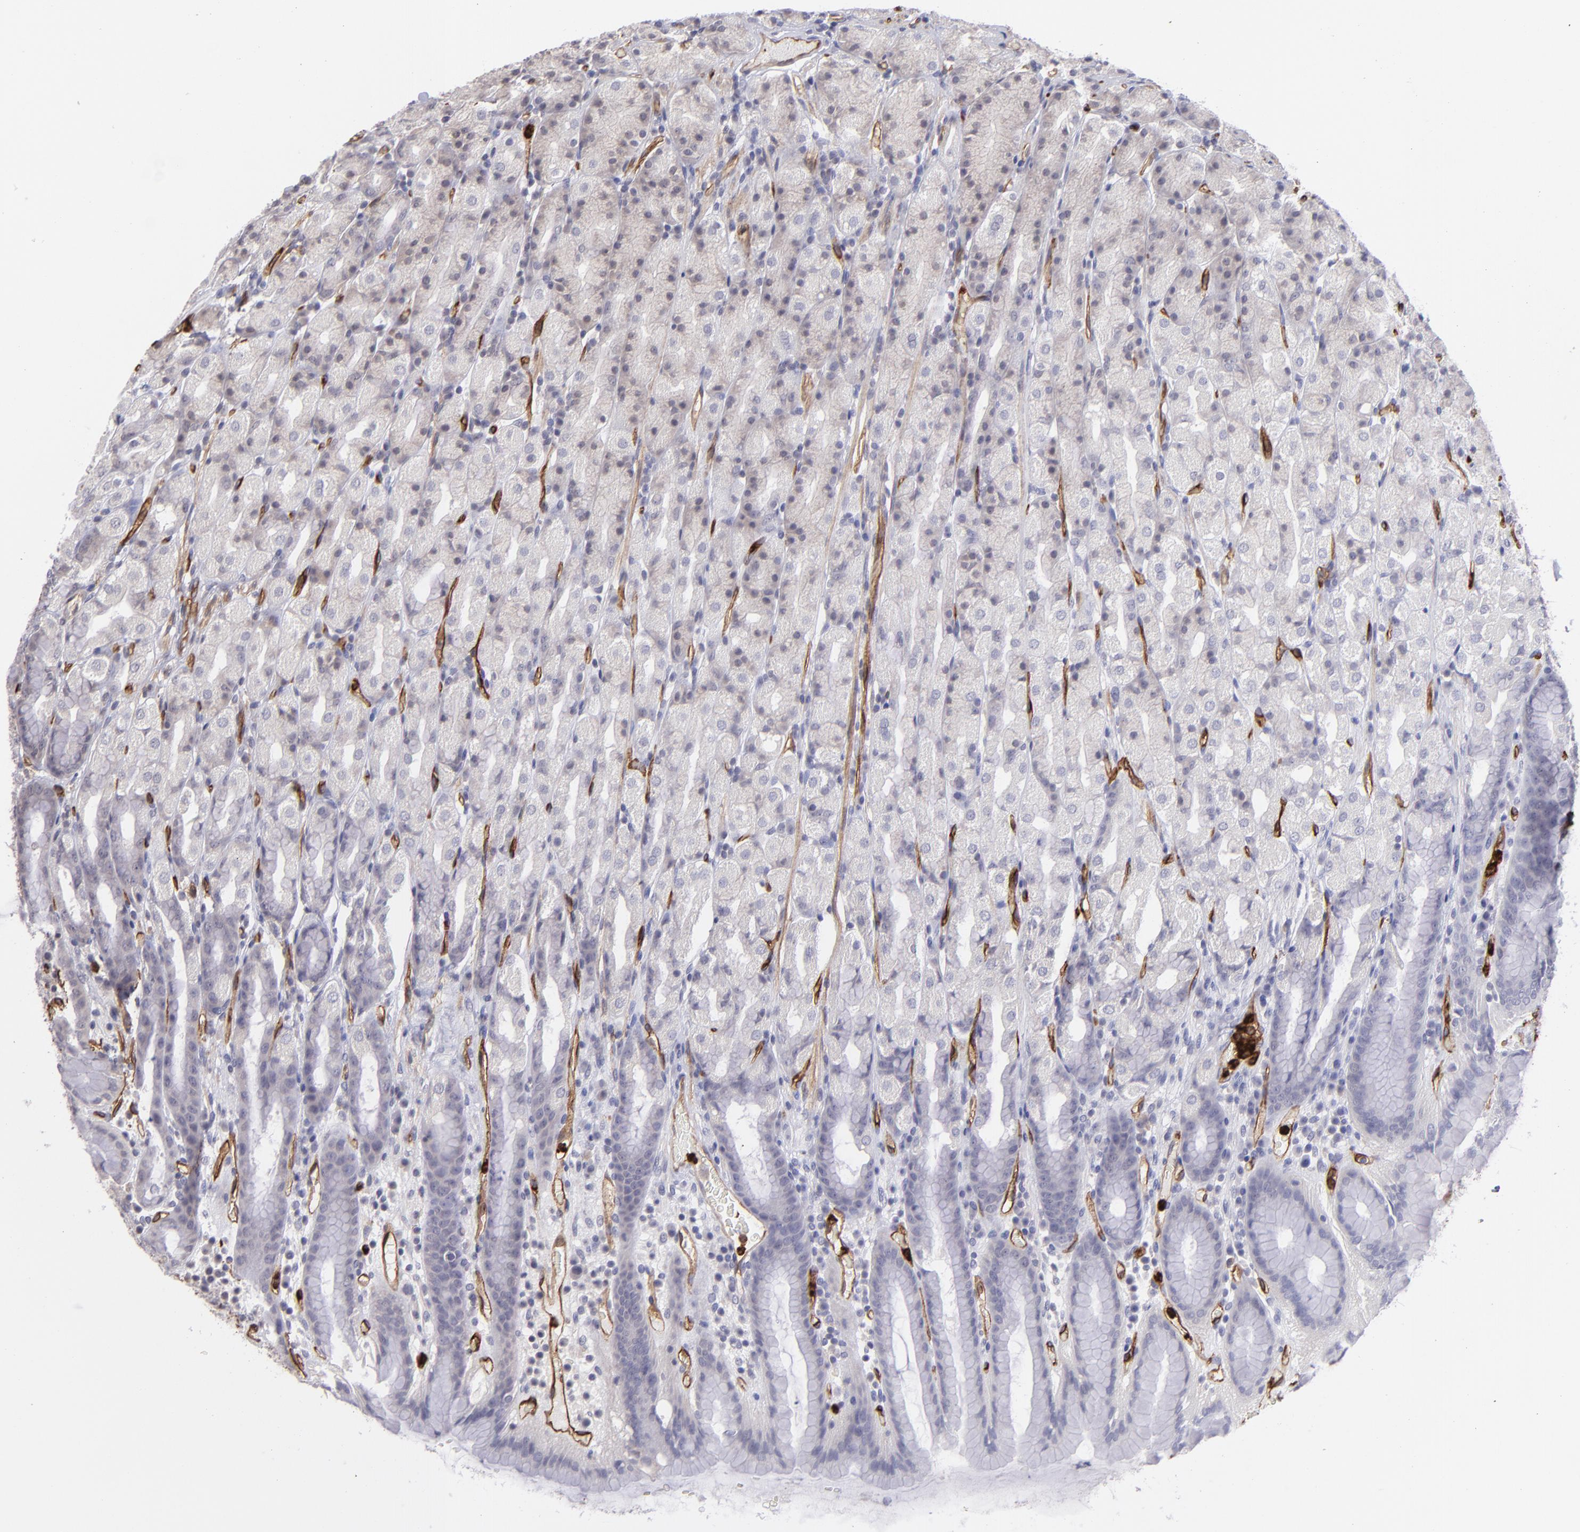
{"staining": {"intensity": "negative", "quantity": "none", "location": "none"}, "tissue": "stomach", "cell_type": "Glandular cells", "image_type": "normal", "snomed": [{"axis": "morphology", "description": "Normal tissue, NOS"}, {"axis": "topography", "description": "Stomach, upper"}], "caption": "High power microscopy histopathology image of an immunohistochemistry photomicrograph of unremarkable stomach, revealing no significant expression in glandular cells.", "gene": "DYSF", "patient": {"sex": "male", "age": 68}}